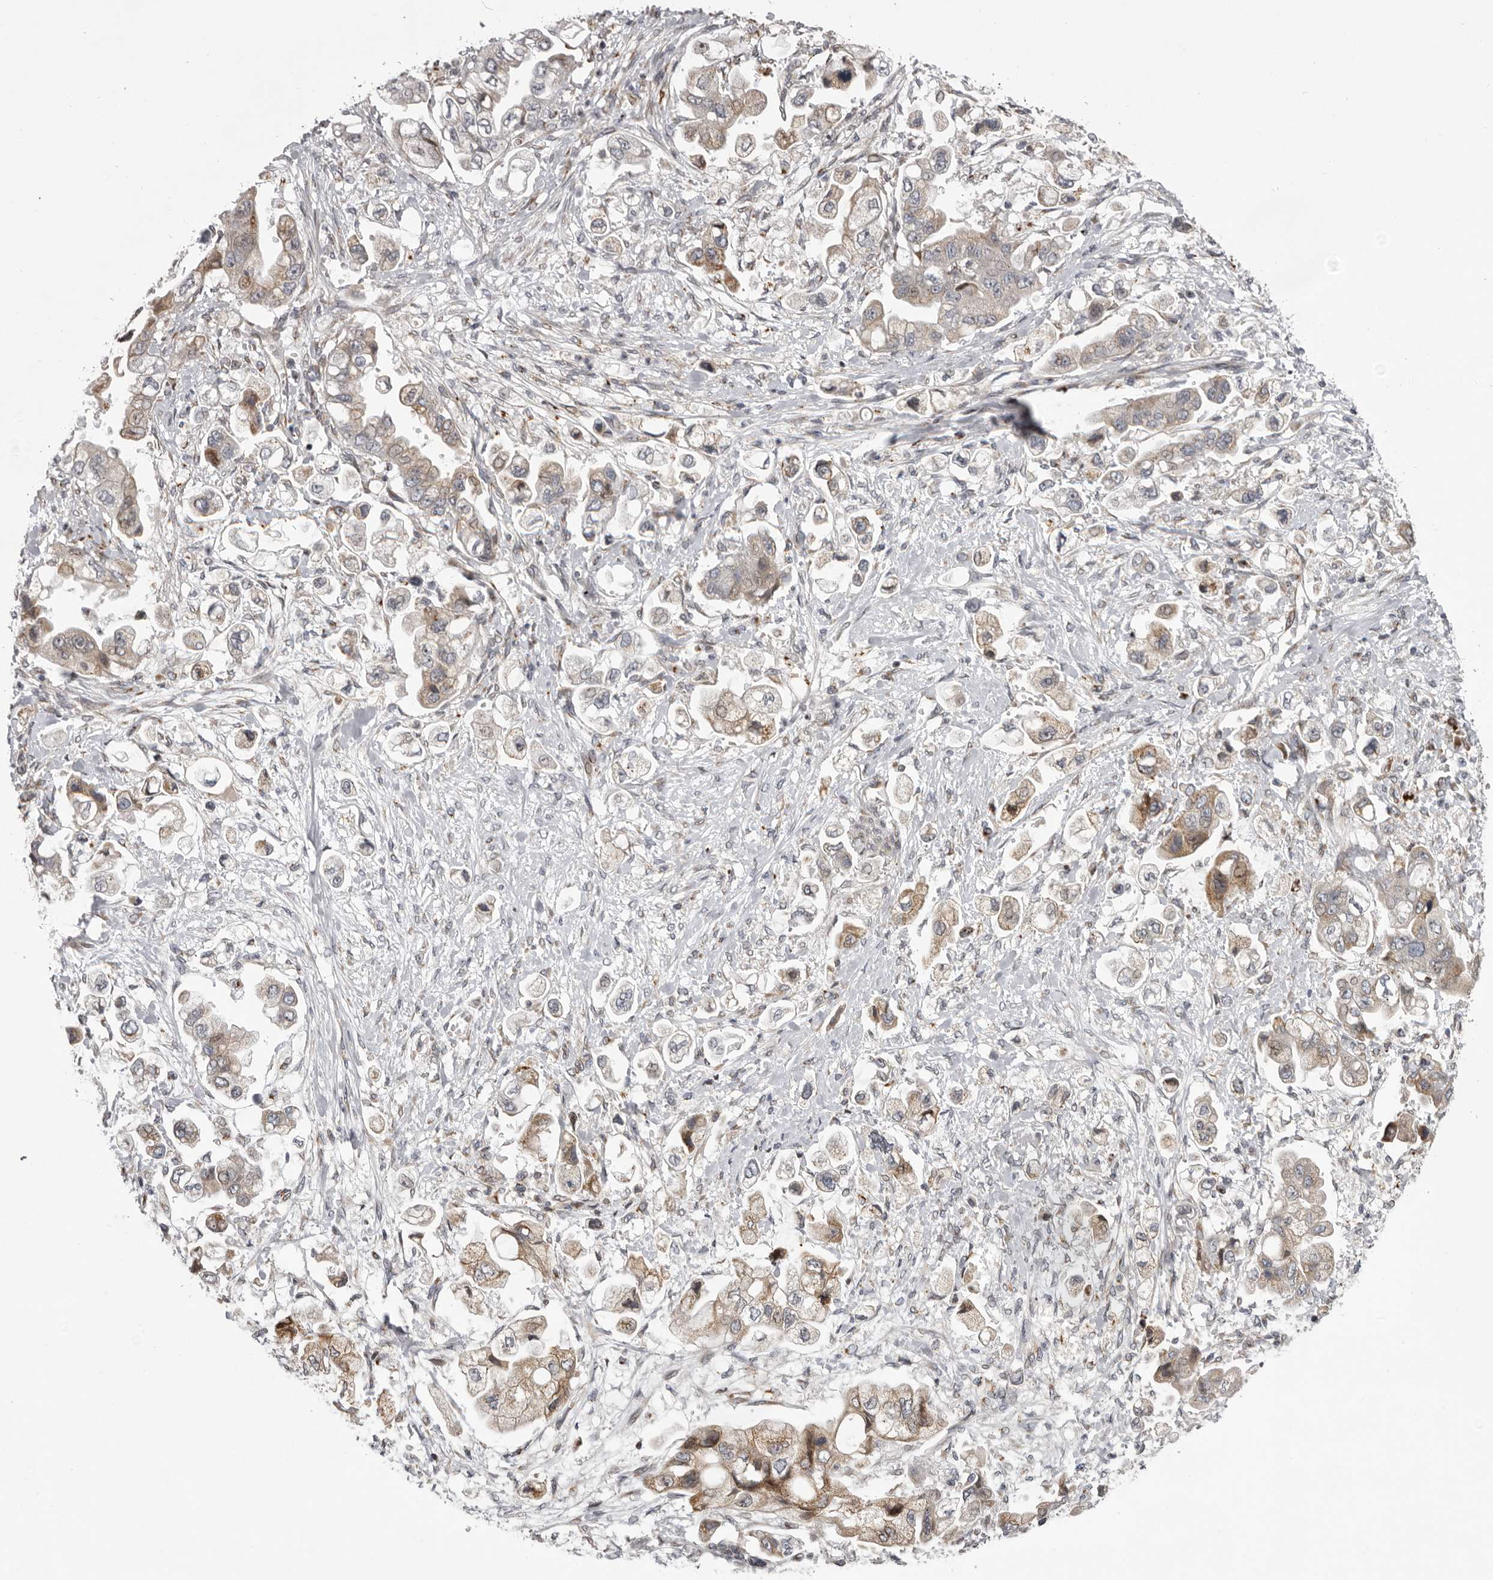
{"staining": {"intensity": "moderate", "quantity": "25%-75%", "location": "cytoplasmic/membranous"}, "tissue": "stomach cancer", "cell_type": "Tumor cells", "image_type": "cancer", "snomed": [{"axis": "morphology", "description": "Adenocarcinoma, NOS"}, {"axis": "topography", "description": "Stomach"}], "caption": "An image of adenocarcinoma (stomach) stained for a protein shows moderate cytoplasmic/membranous brown staining in tumor cells.", "gene": "WDR47", "patient": {"sex": "male", "age": 62}}